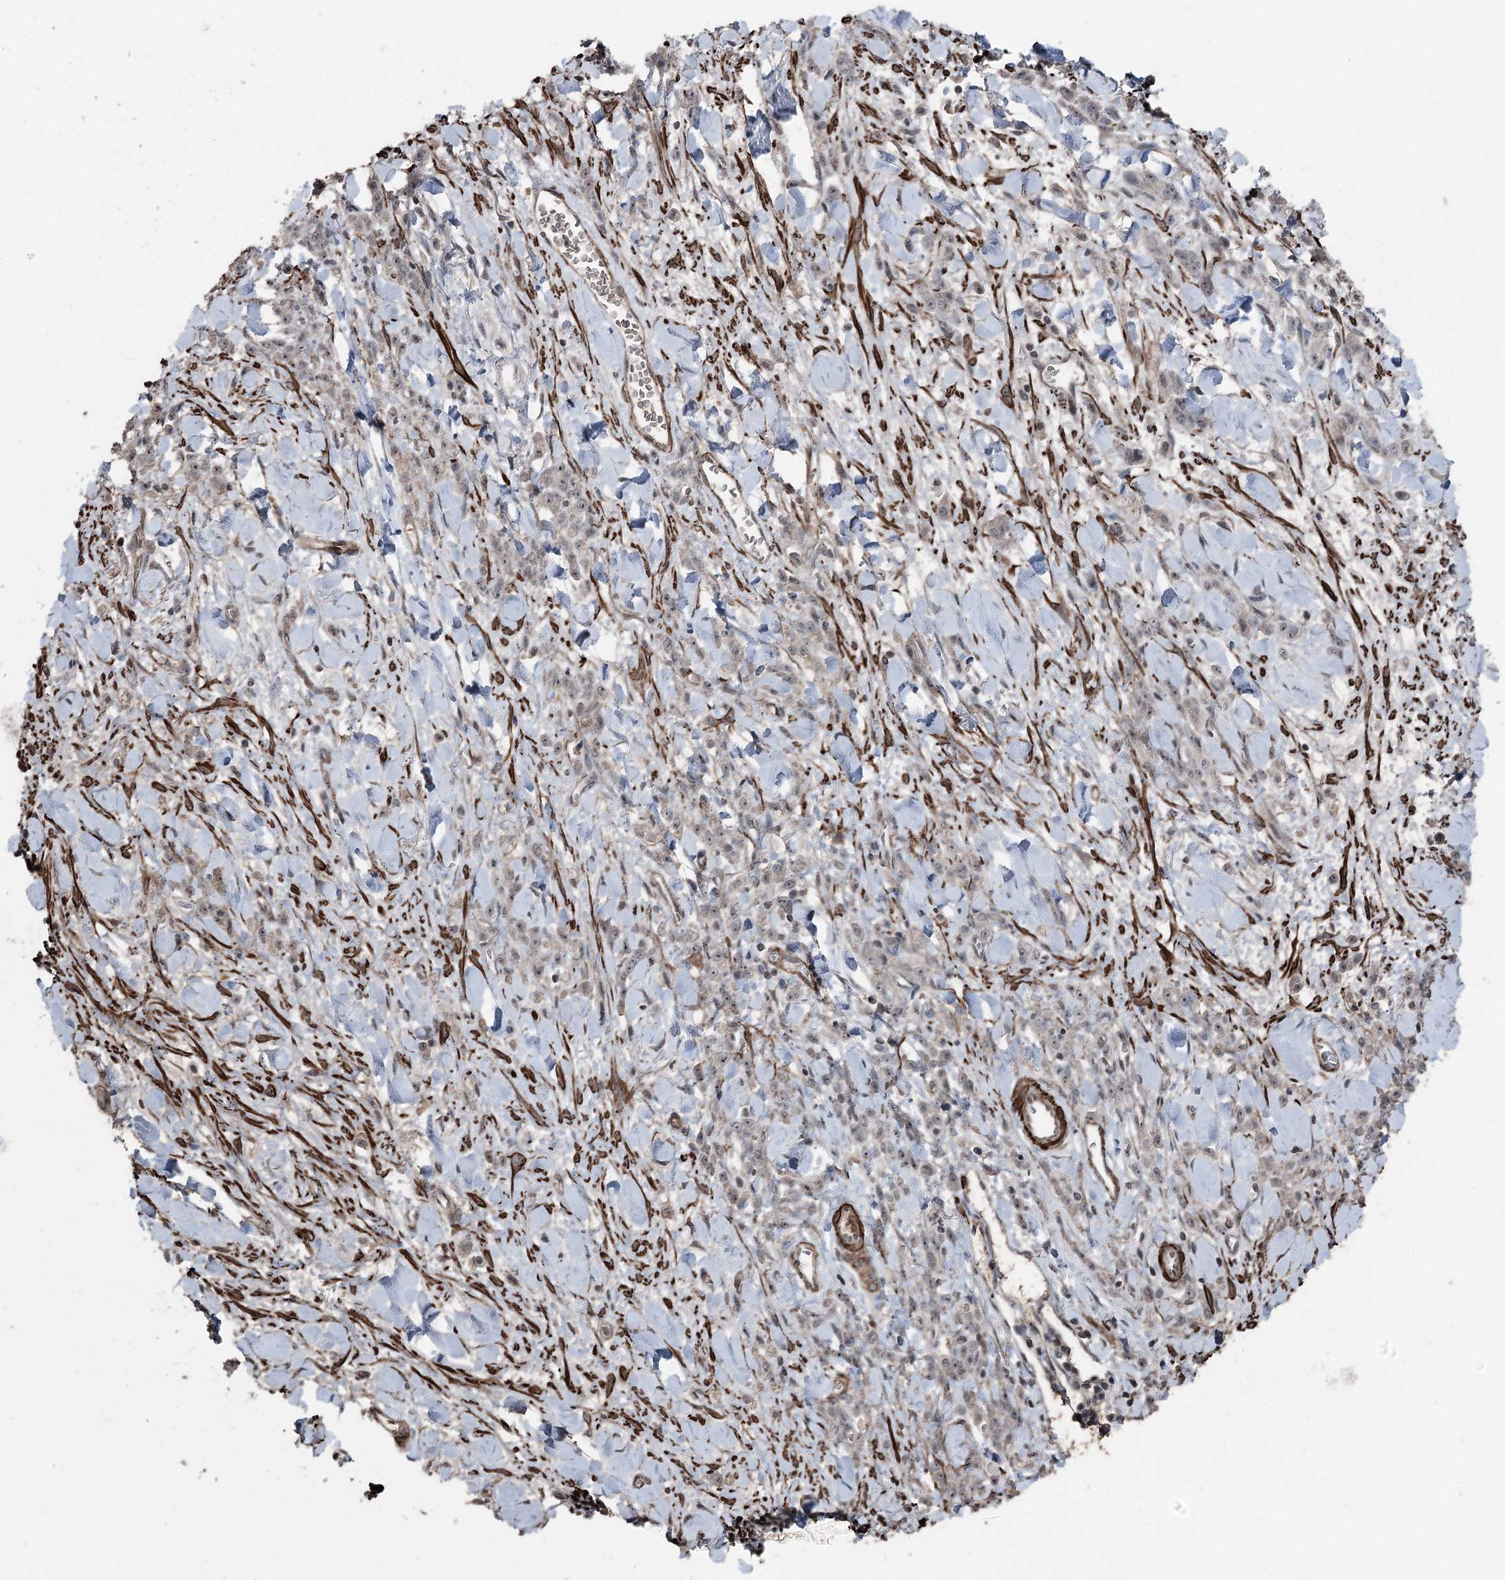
{"staining": {"intensity": "weak", "quantity": "25%-75%", "location": "nuclear"}, "tissue": "stomach cancer", "cell_type": "Tumor cells", "image_type": "cancer", "snomed": [{"axis": "morphology", "description": "Normal tissue, NOS"}, {"axis": "morphology", "description": "Adenocarcinoma, NOS"}, {"axis": "topography", "description": "Stomach"}], "caption": "Brown immunohistochemical staining in adenocarcinoma (stomach) exhibits weak nuclear positivity in about 25%-75% of tumor cells.", "gene": "CCDC82", "patient": {"sex": "male", "age": 82}}